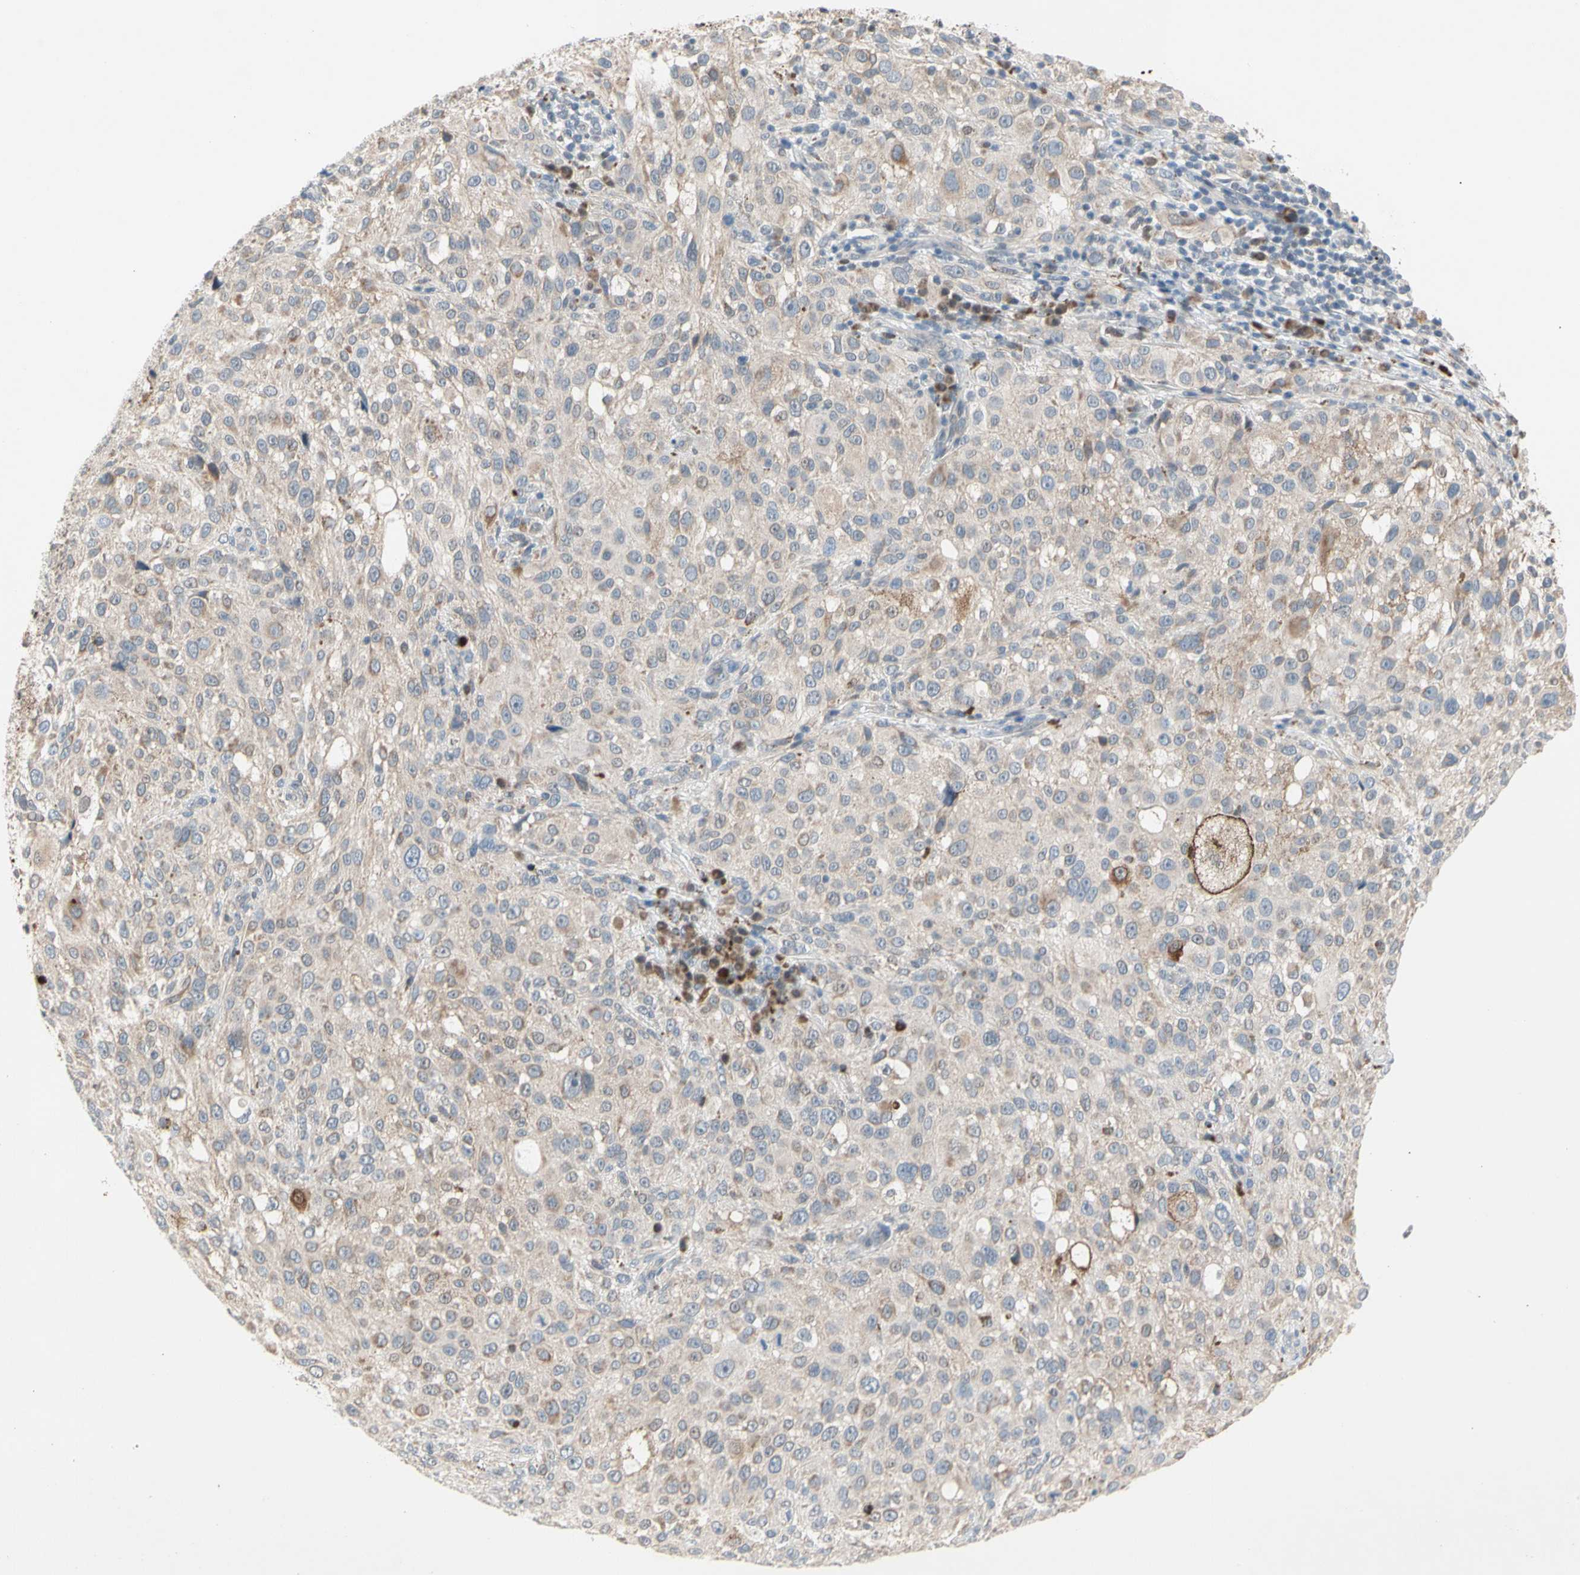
{"staining": {"intensity": "weak", "quantity": ">75%", "location": "cytoplasmic/membranous"}, "tissue": "melanoma", "cell_type": "Tumor cells", "image_type": "cancer", "snomed": [{"axis": "morphology", "description": "Necrosis, NOS"}, {"axis": "morphology", "description": "Malignant melanoma, NOS"}, {"axis": "topography", "description": "Skin"}], "caption": "Human malignant melanoma stained for a protein (brown) shows weak cytoplasmic/membranous positive positivity in about >75% of tumor cells.", "gene": "MARK1", "patient": {"sex": "female", "age": 87}}